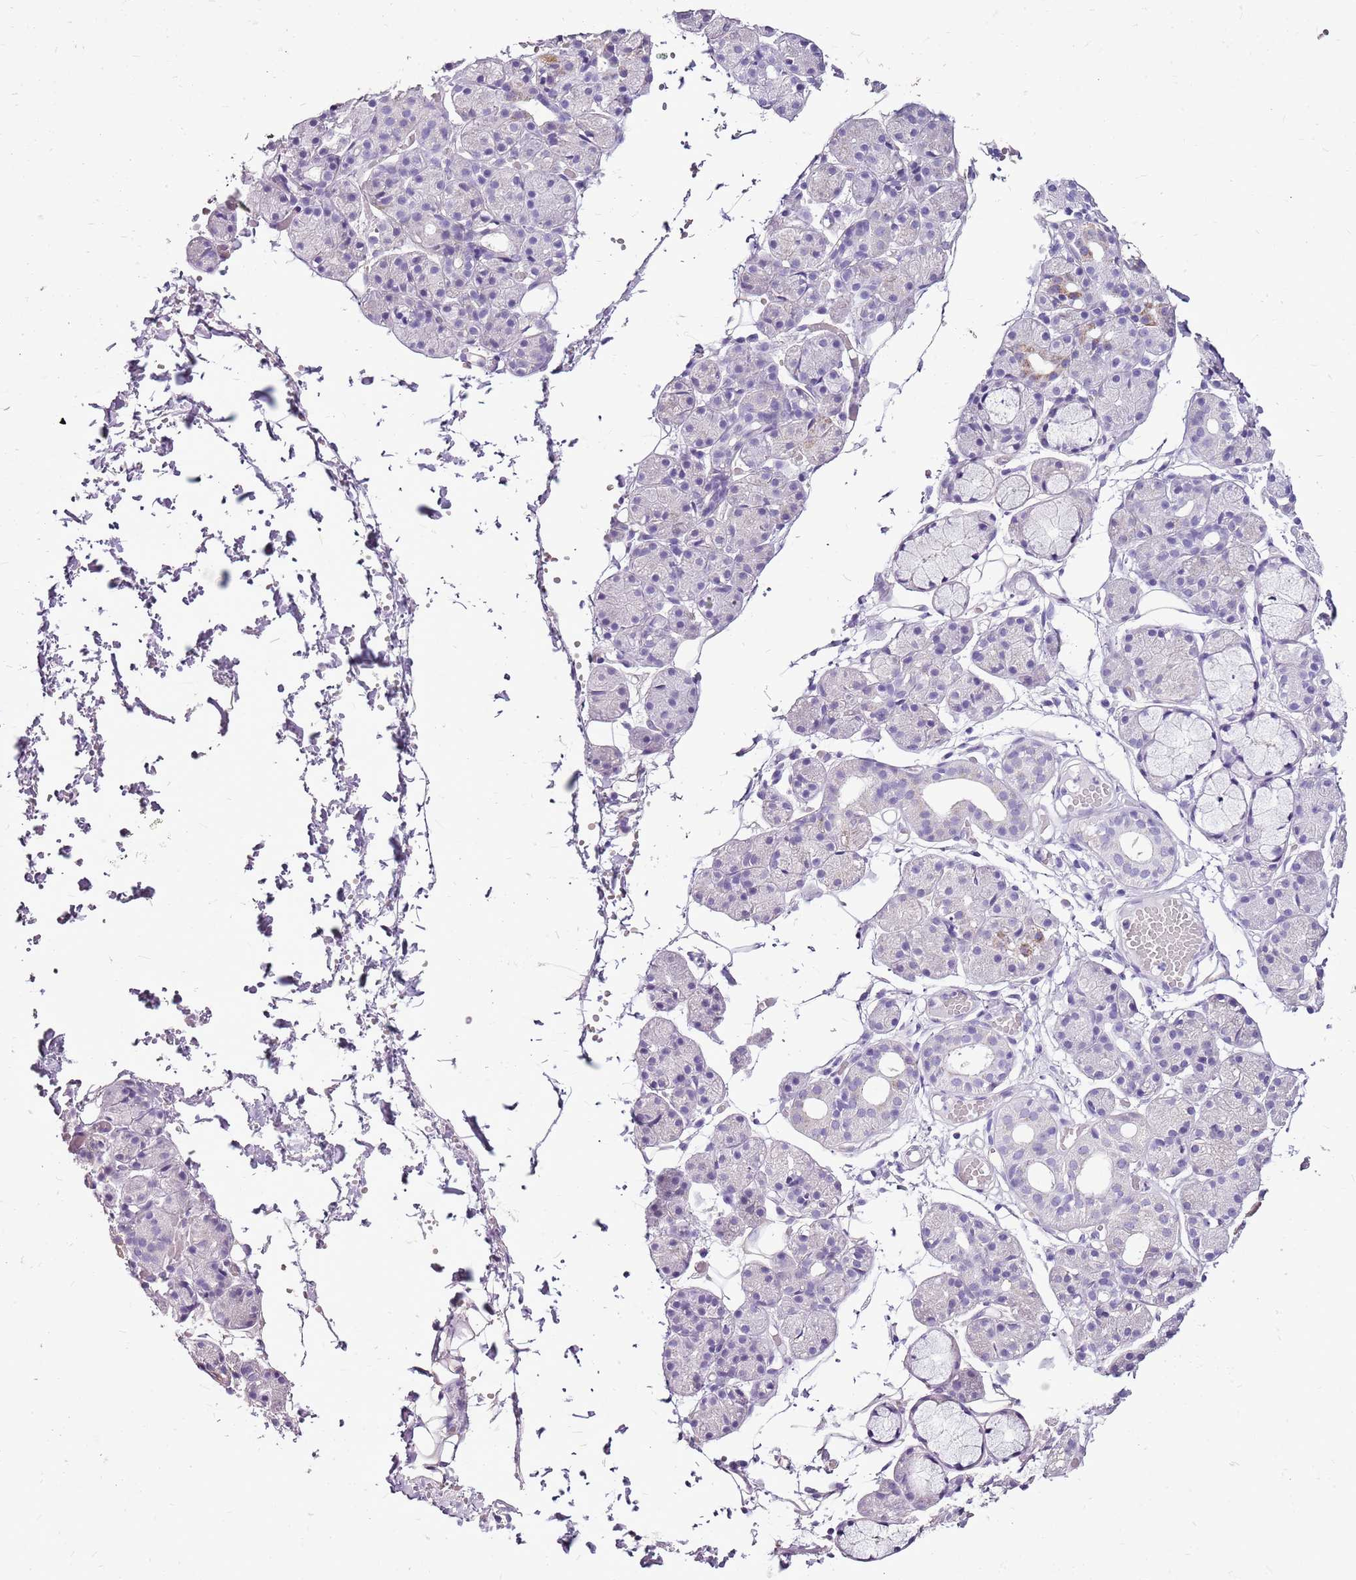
{"staining": {"intensity": "moderate", "quantity": "<25%", "location": "cytoplasmic/membranous"}, "tissue": "salivary gland", "cell_type": "Glandular cells", "image_type": "normal", "snomed": [{"axis": "morphology", "description": "Normal tissue, NOS"}, {"axis": "topography", "description": "Salivary gland"}], "caption": "The histopathology image shows immunohistochemical staining of unremarkable salivary gland. There is moderate cytoplasmic/membranous positivity is identified in about <25% of glandular cells. (DAB (3,3'-diaminobenzidine) IHC with brightfield microscopy, high magnification).", "gene": "ACSS3", "patient": {"sex": "male", "age": 63}}